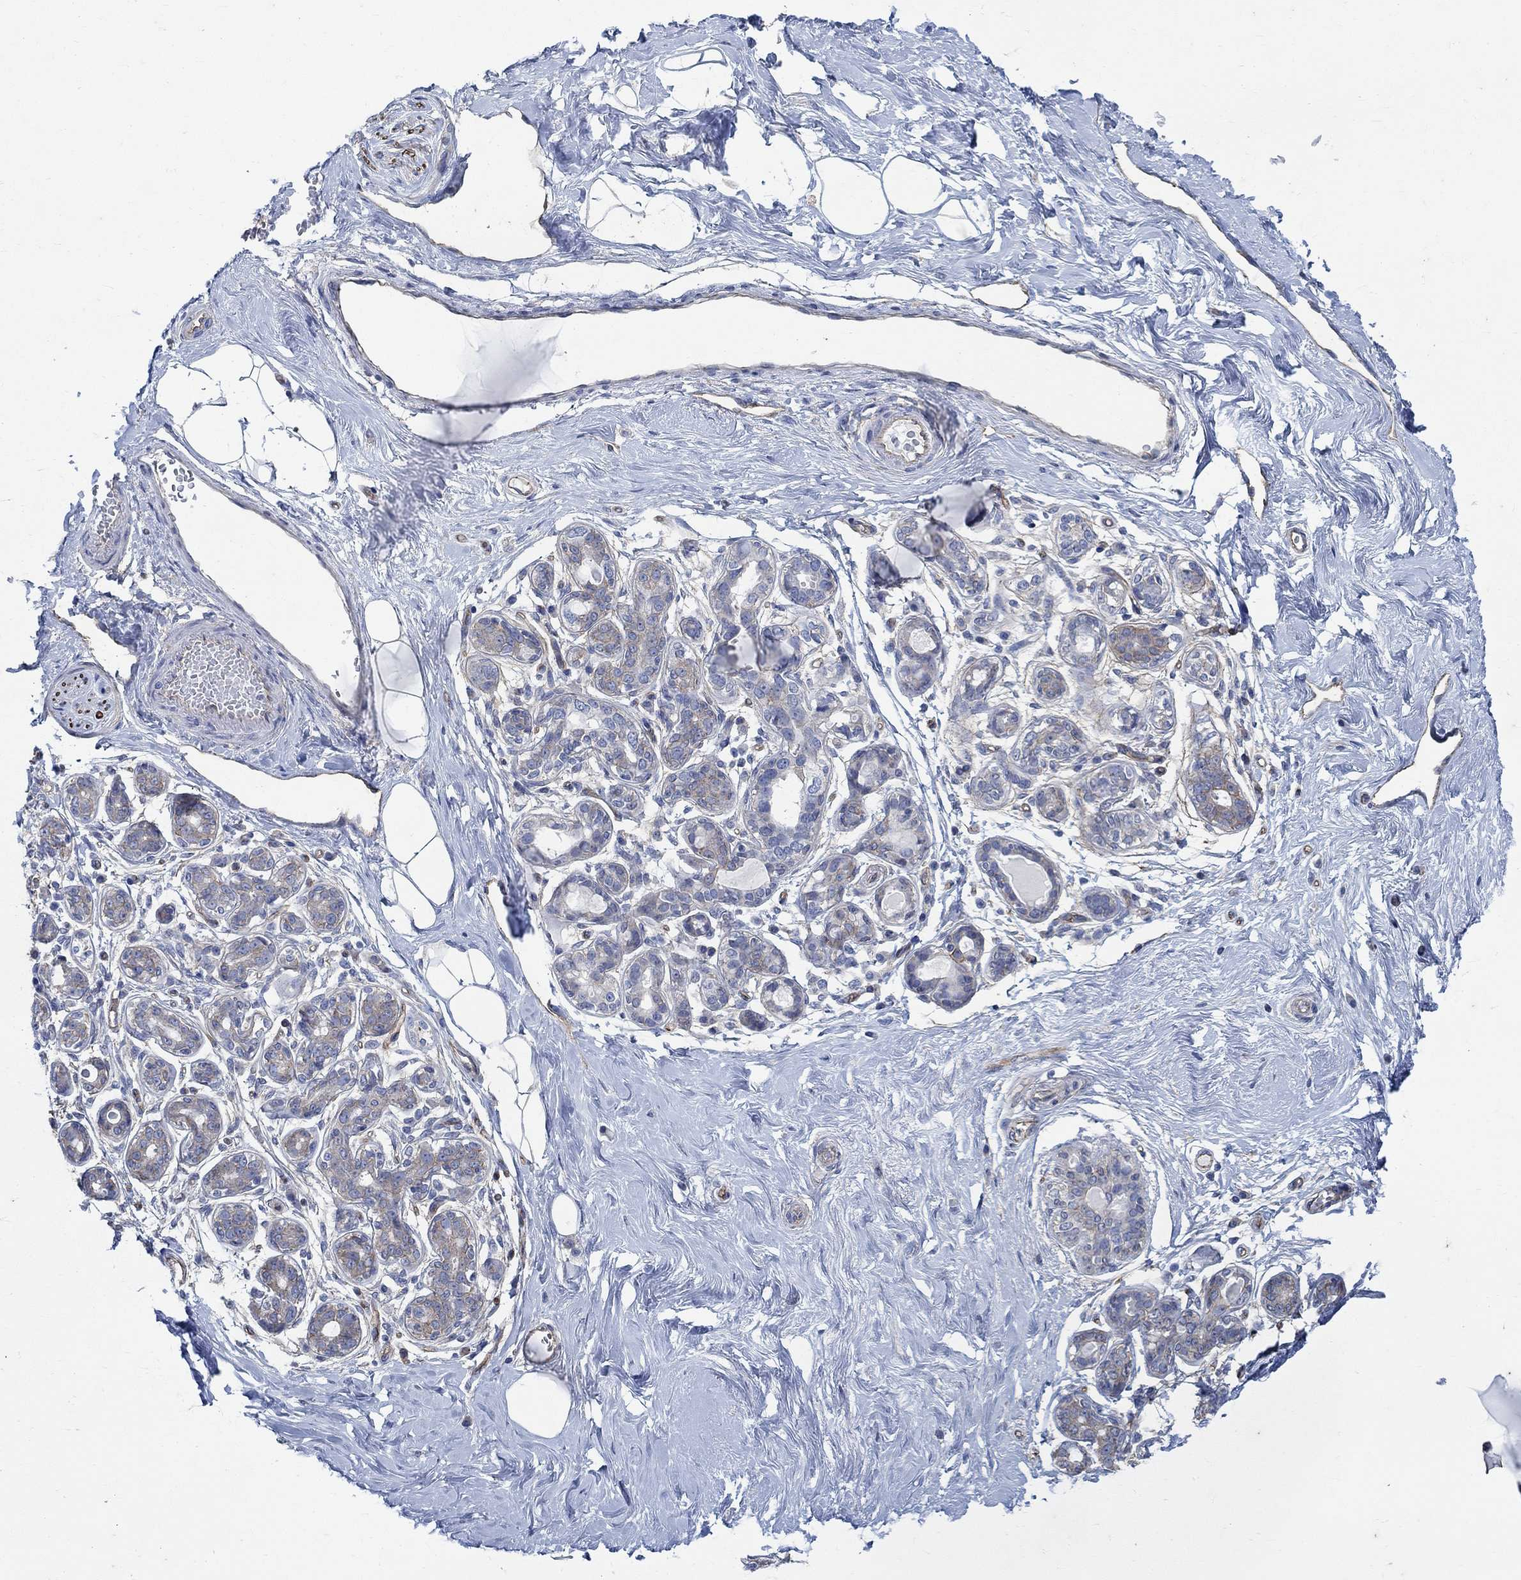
{"staining": {"intensity": "negative", "quantity": "none", "location": "none"}, "tissue": "breast", "cell_type": "Adipocytes", "image_type": "normal", "snomed": [{"axis": "morphology", "description": "Normal tissue, NOS"}, {"axis": "topography", "description": "Skin"}, {"axis": "topography", "description": "Breast"}], "caption": "DAB immunohistochemical staining of normal breast shows no significant staining in adipocytes. The staining is performed using DAB (3,3'-diaminobenzidine) brown chromogen with nuclei counter-stained in using hematoxylin.", "gene": "TMEM198", "patient": {"sex": "female", "age": 43}}